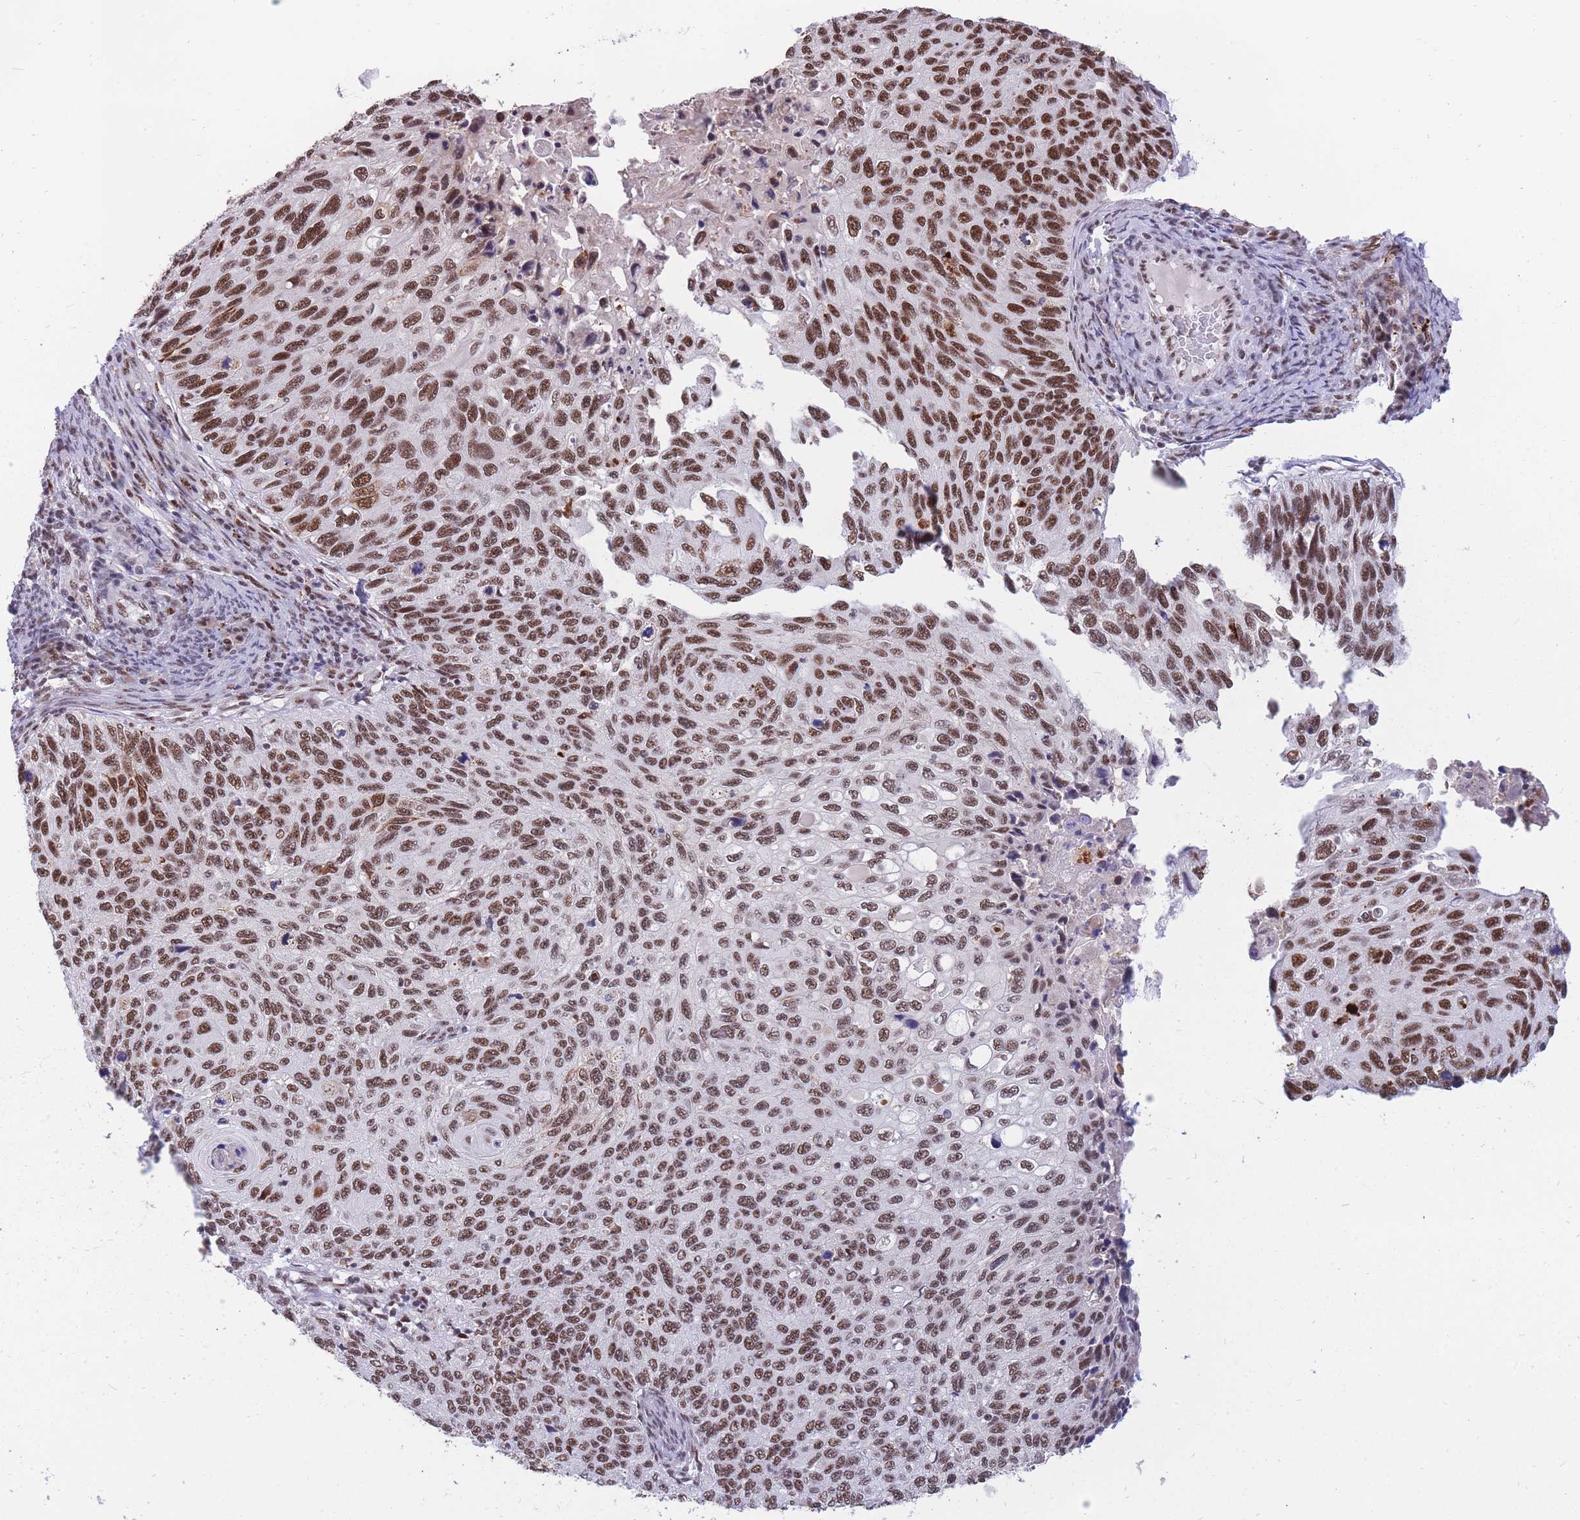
{"staining": {"intensity": "strong", "quantity": ">75%", "location": "nuclear"}, "tissue": "cervical cancer", "cell_type": "Tumor cells", "image_type": "cancer", "snomed": [{"axis": "morphology", "description": "Squamous cell carcinoma, NOS"}, {"axis": "topography", "description": "Cervix"}], "caption": "A micrograph showing strong nuclear positivity in approximately >75% of tumor cells in cervical cancer (squamous cell carcinoma), as visualized by brown immunohistochemical staining.", "gene": "PRPF19", "patient": {"sex": "female", "age": 70}}